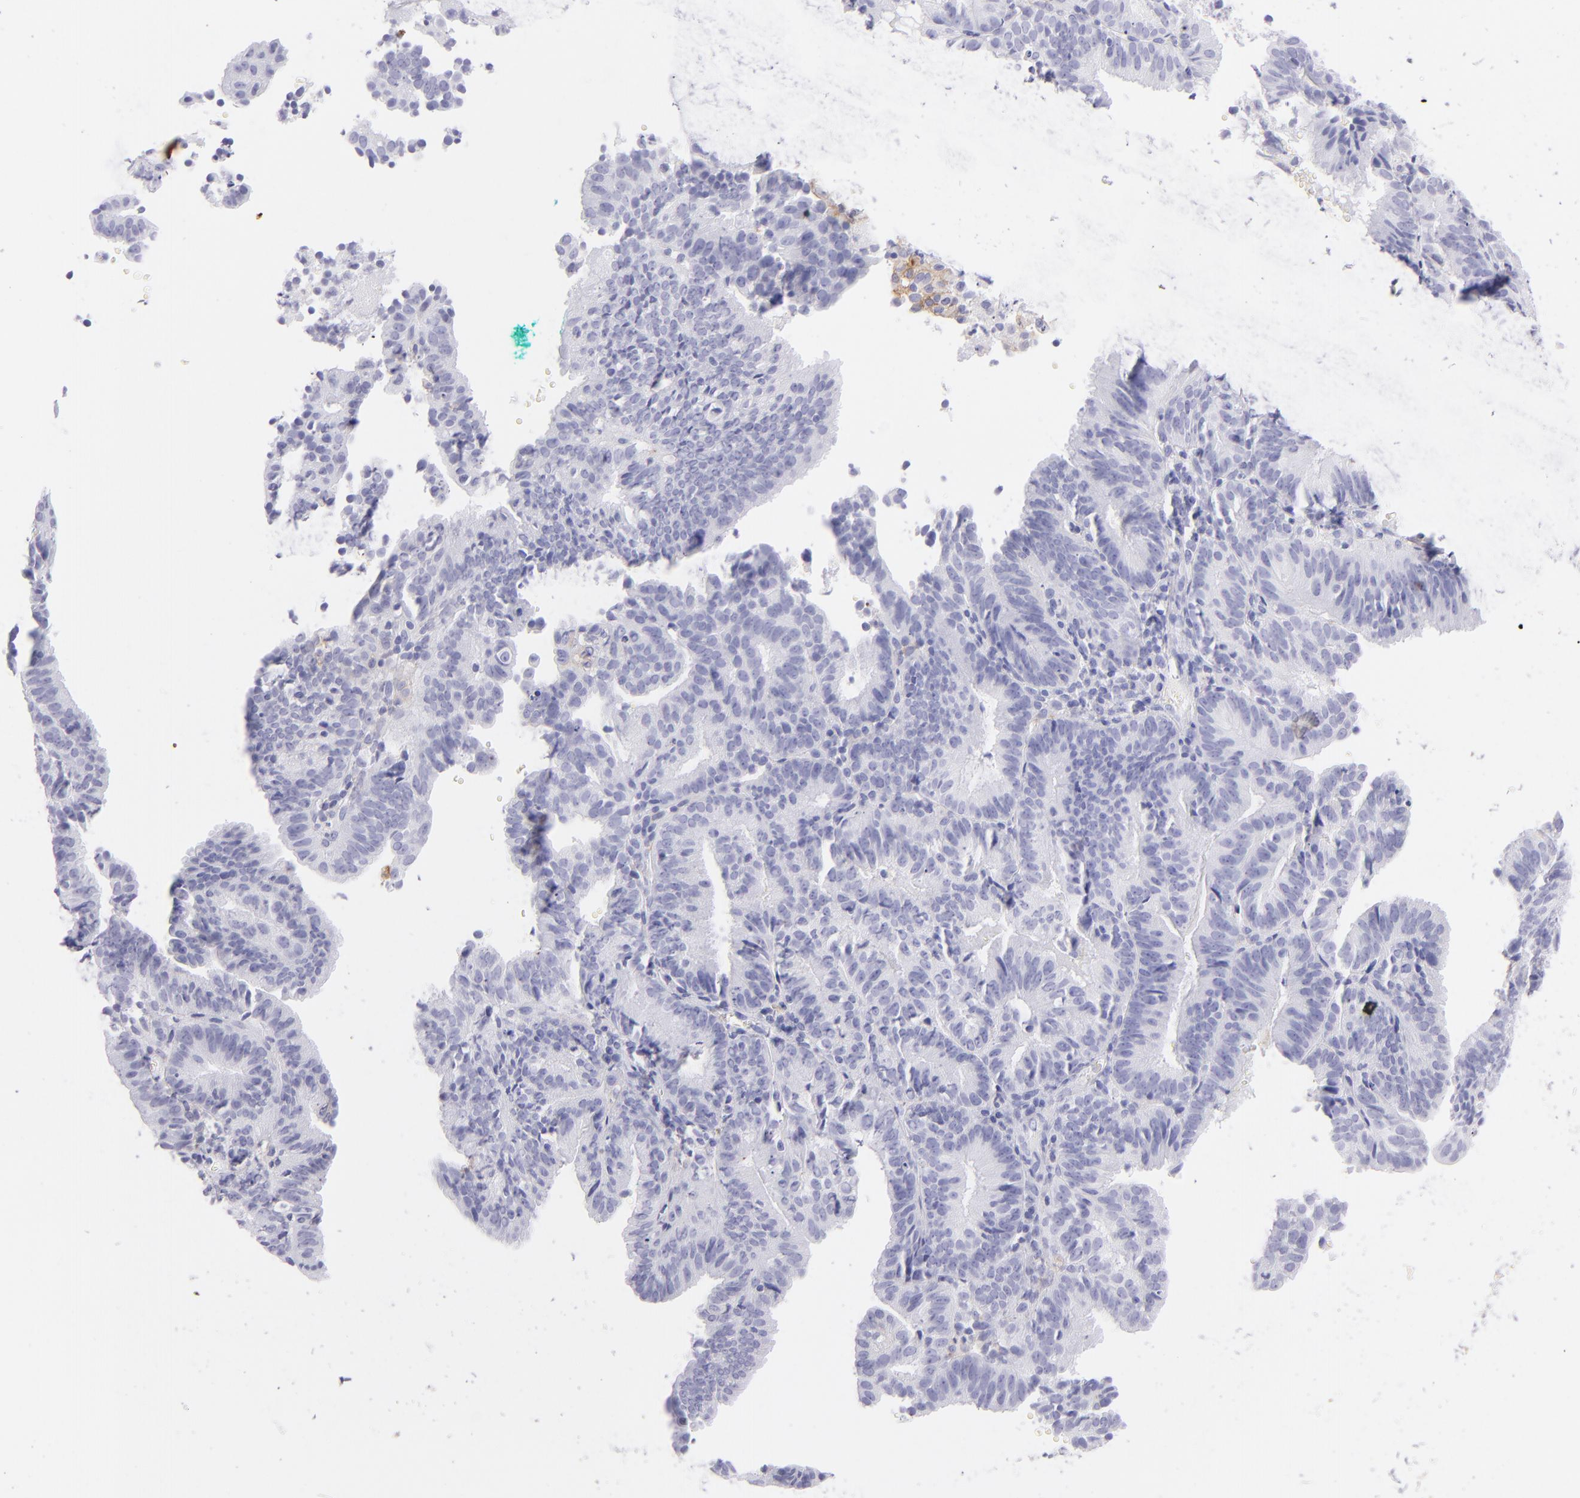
{"staining": {"intensity": "negative", "quantity": "none", "location": "none"}, "tissue": "cervical cancer", "cell_type": "Tumor cells", "image_type": "cancer", "snomed": [{"axis": "morphology", "description": "Adenocarcinoma, NOS"}, {"axis": "topography", "description": "Cervix"}], "caption": "This is an immunohistochemistry histopathology image of human adenocarcinoma (cervical). There is no expression in tumor cells.", "gene": "CD72", "patient": {"sex": "female", "age": 60}}